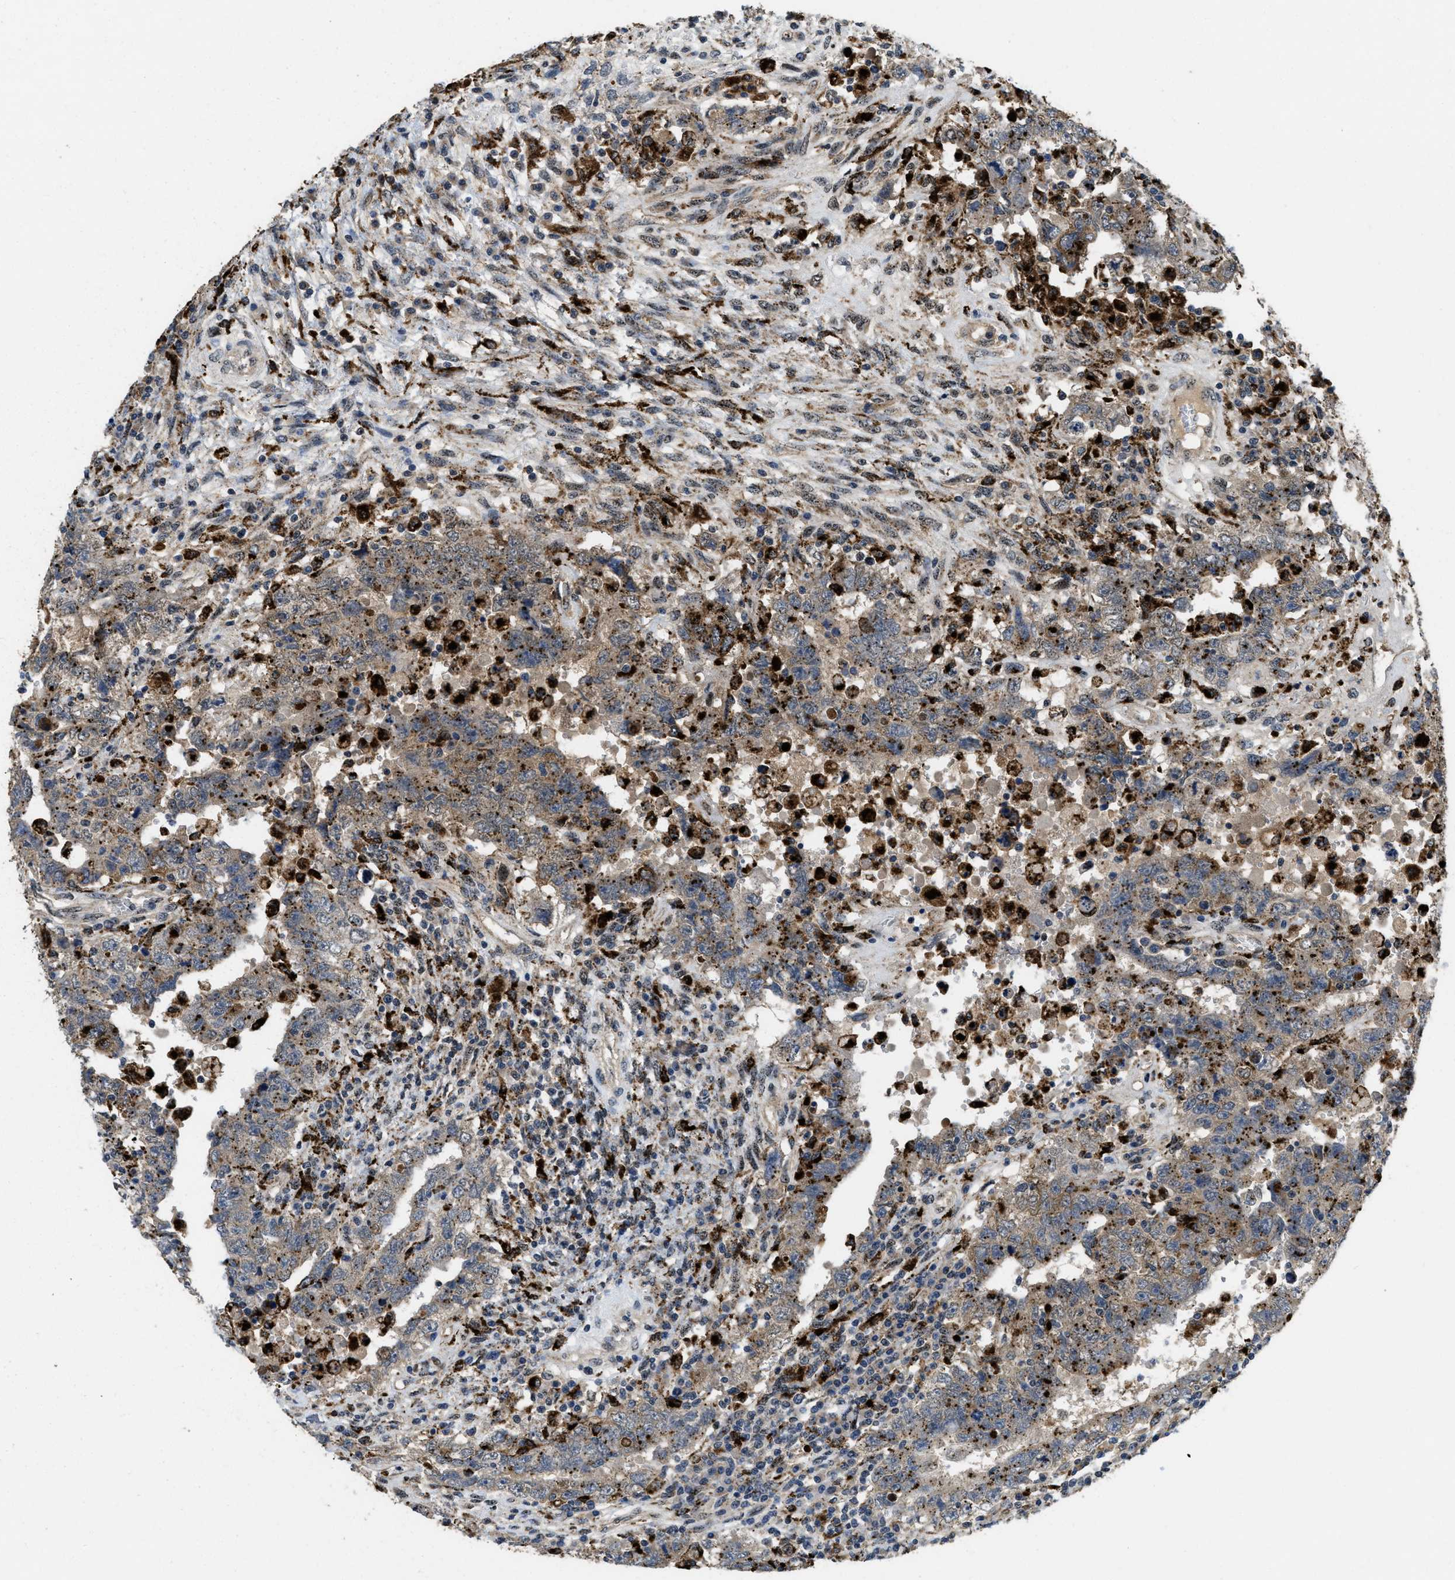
{"staining": {"intensity": "weak", "quantity": ">75%", "location": "cytoplasmic/membranous"}, "tissue": "testis cancer", "cell_type": "Tumor cells", "image_type": "cancer", "snomed": [{"axis": "morphology", "description": "Carcinoma, Embryonal, NOS"}, {"axis": "topography", "description": "Testis"}], "caption": "The micrograph displays immunohistochemical staining of testis cancer (embryonal carcinoma). There is weak cytoplasmic/membranous staining is appreciated in approximately >75% of tumor cells.", "gene": "BMPR2", "patient": {"sex": "male", "age": 26}}